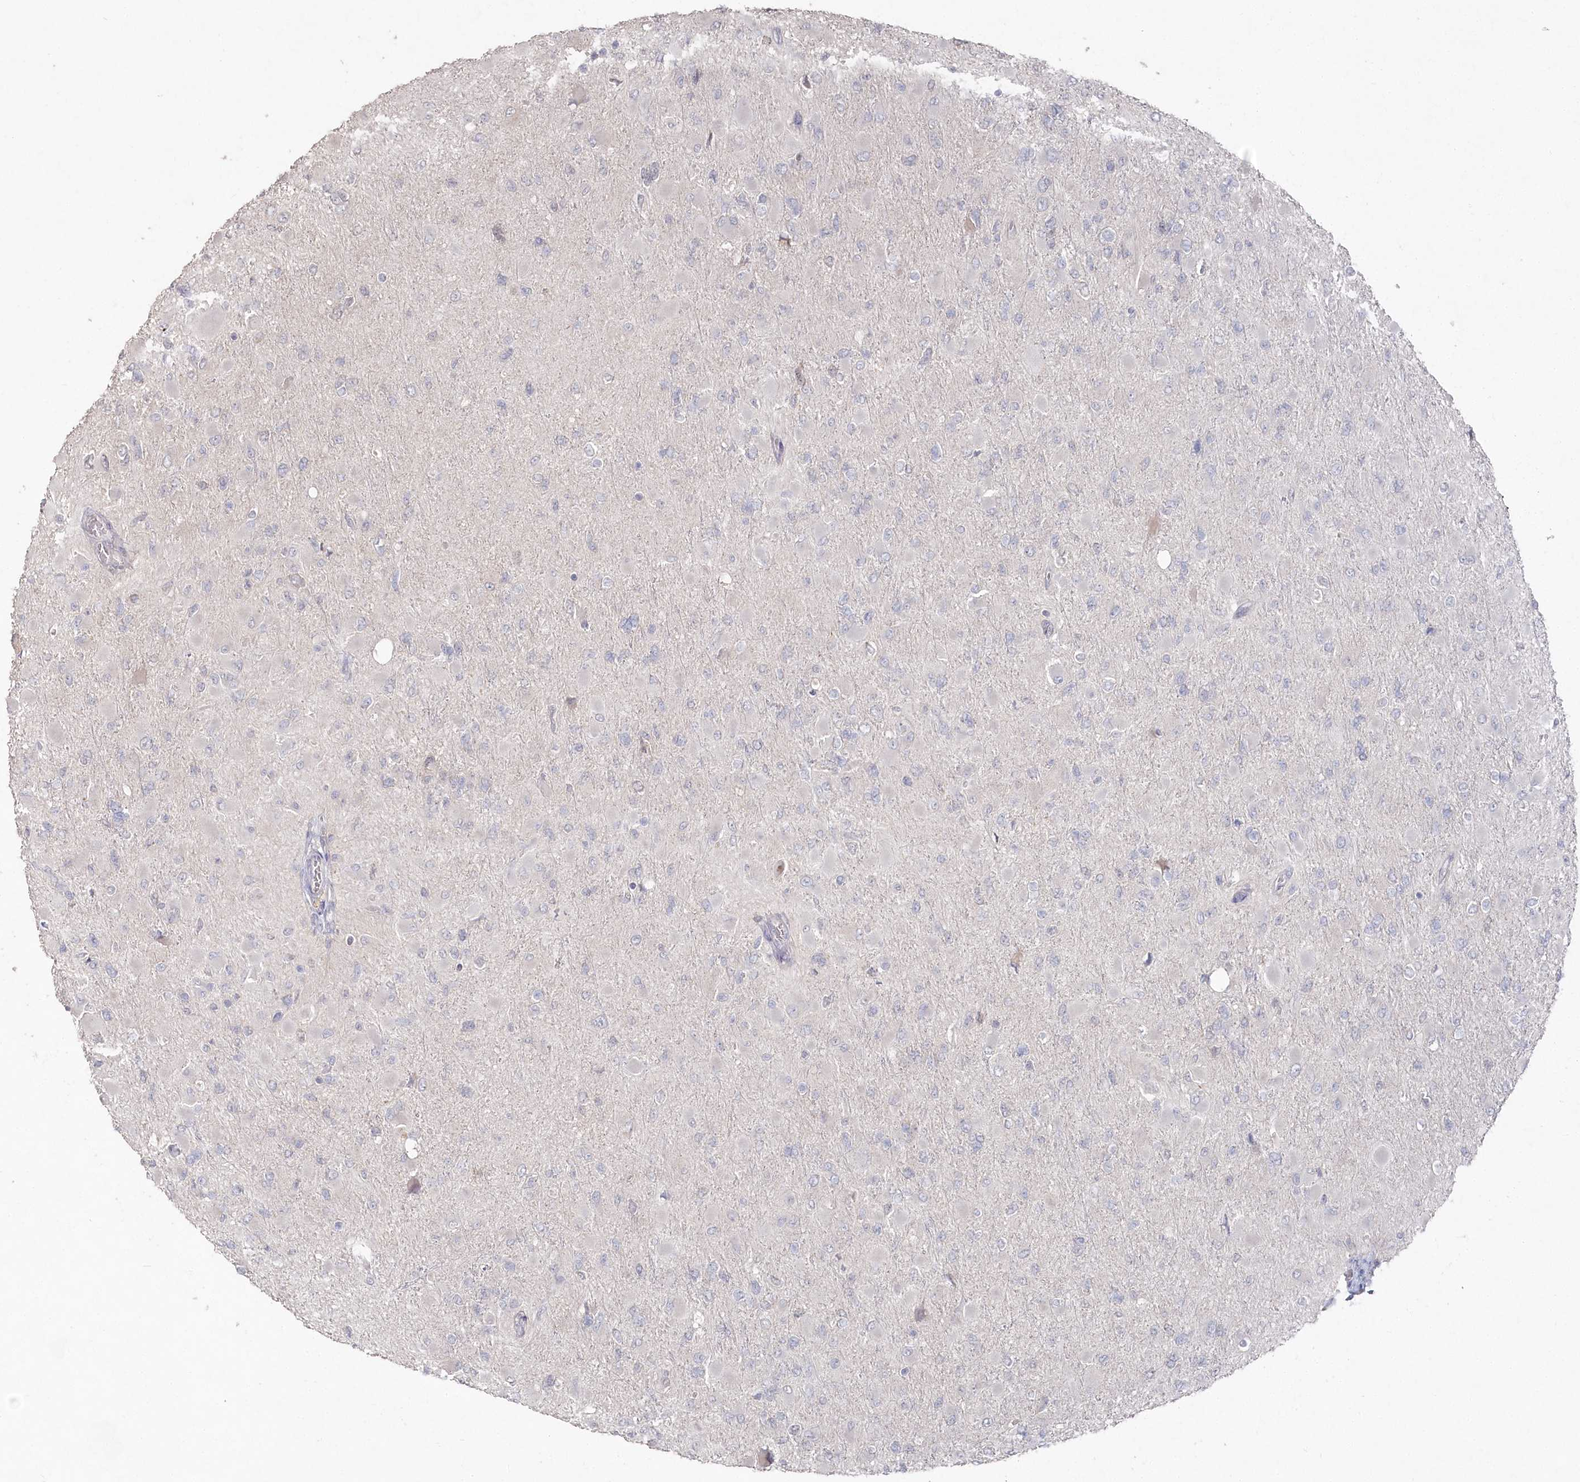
{"staining": {"intensity": "negative", "quantity": "none", "location": "none"}, "tissue": "glioma", "cell_type": "Tumor cells", "image_type": "cancer", "snomed": [{"axis": "morphology", "description": "Glioma, malignant, High grade"}, {"axis": "topography", "description": "Cerebral cortex"}], "caption": "An immunohistochemistry histopathology image of malignant high-grade glioma is shown. There is no staining in tumor cells of malignant high-grade glioma.", "gene": "TGFBRAP1", "patient": {"sex": "female", "age": 36}}